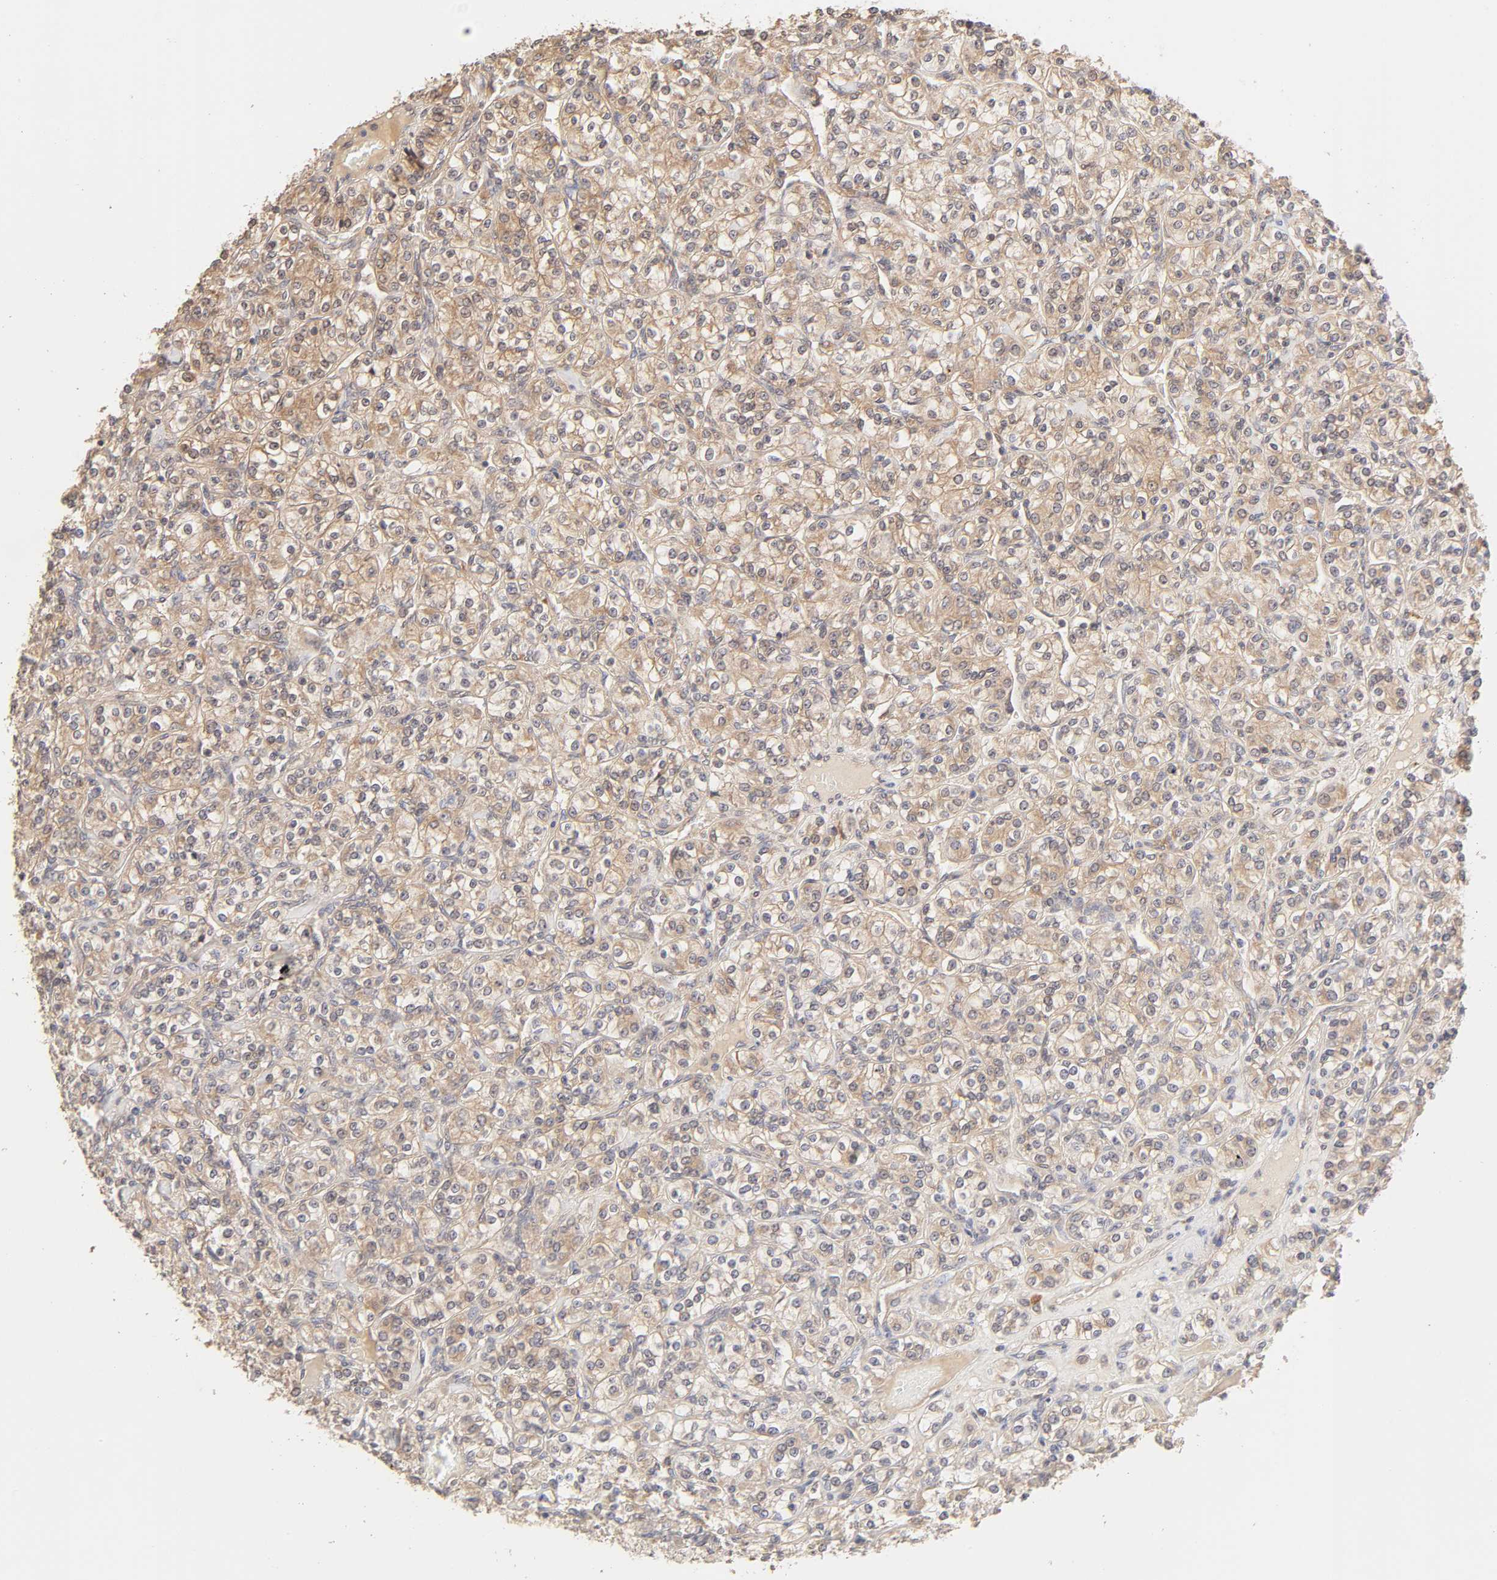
{"staining": {"intensity": "weak", "quantity": "25%-75%", "location": "cytoplasmic/membranous"}, "tissue": "renal cancer", "cell_type": "Tumor cells", "image_type": "cancer", "snomed": [{"axis": "morphology", "description": "Adenocarcinoma, NOS"}, {"axis": "topography", "description": "Kidney"}], "caption": "DAB (3,3'-diaminobenzidine) immunohistochemical staining of renal cancer (adenocarcinoma) displays weak cytoplasmic/membranous protein positivity in approximately 25%-75% of tumor cells.", "gene": "AP1G2", "patient": {"sex": "male", "age": 77}}